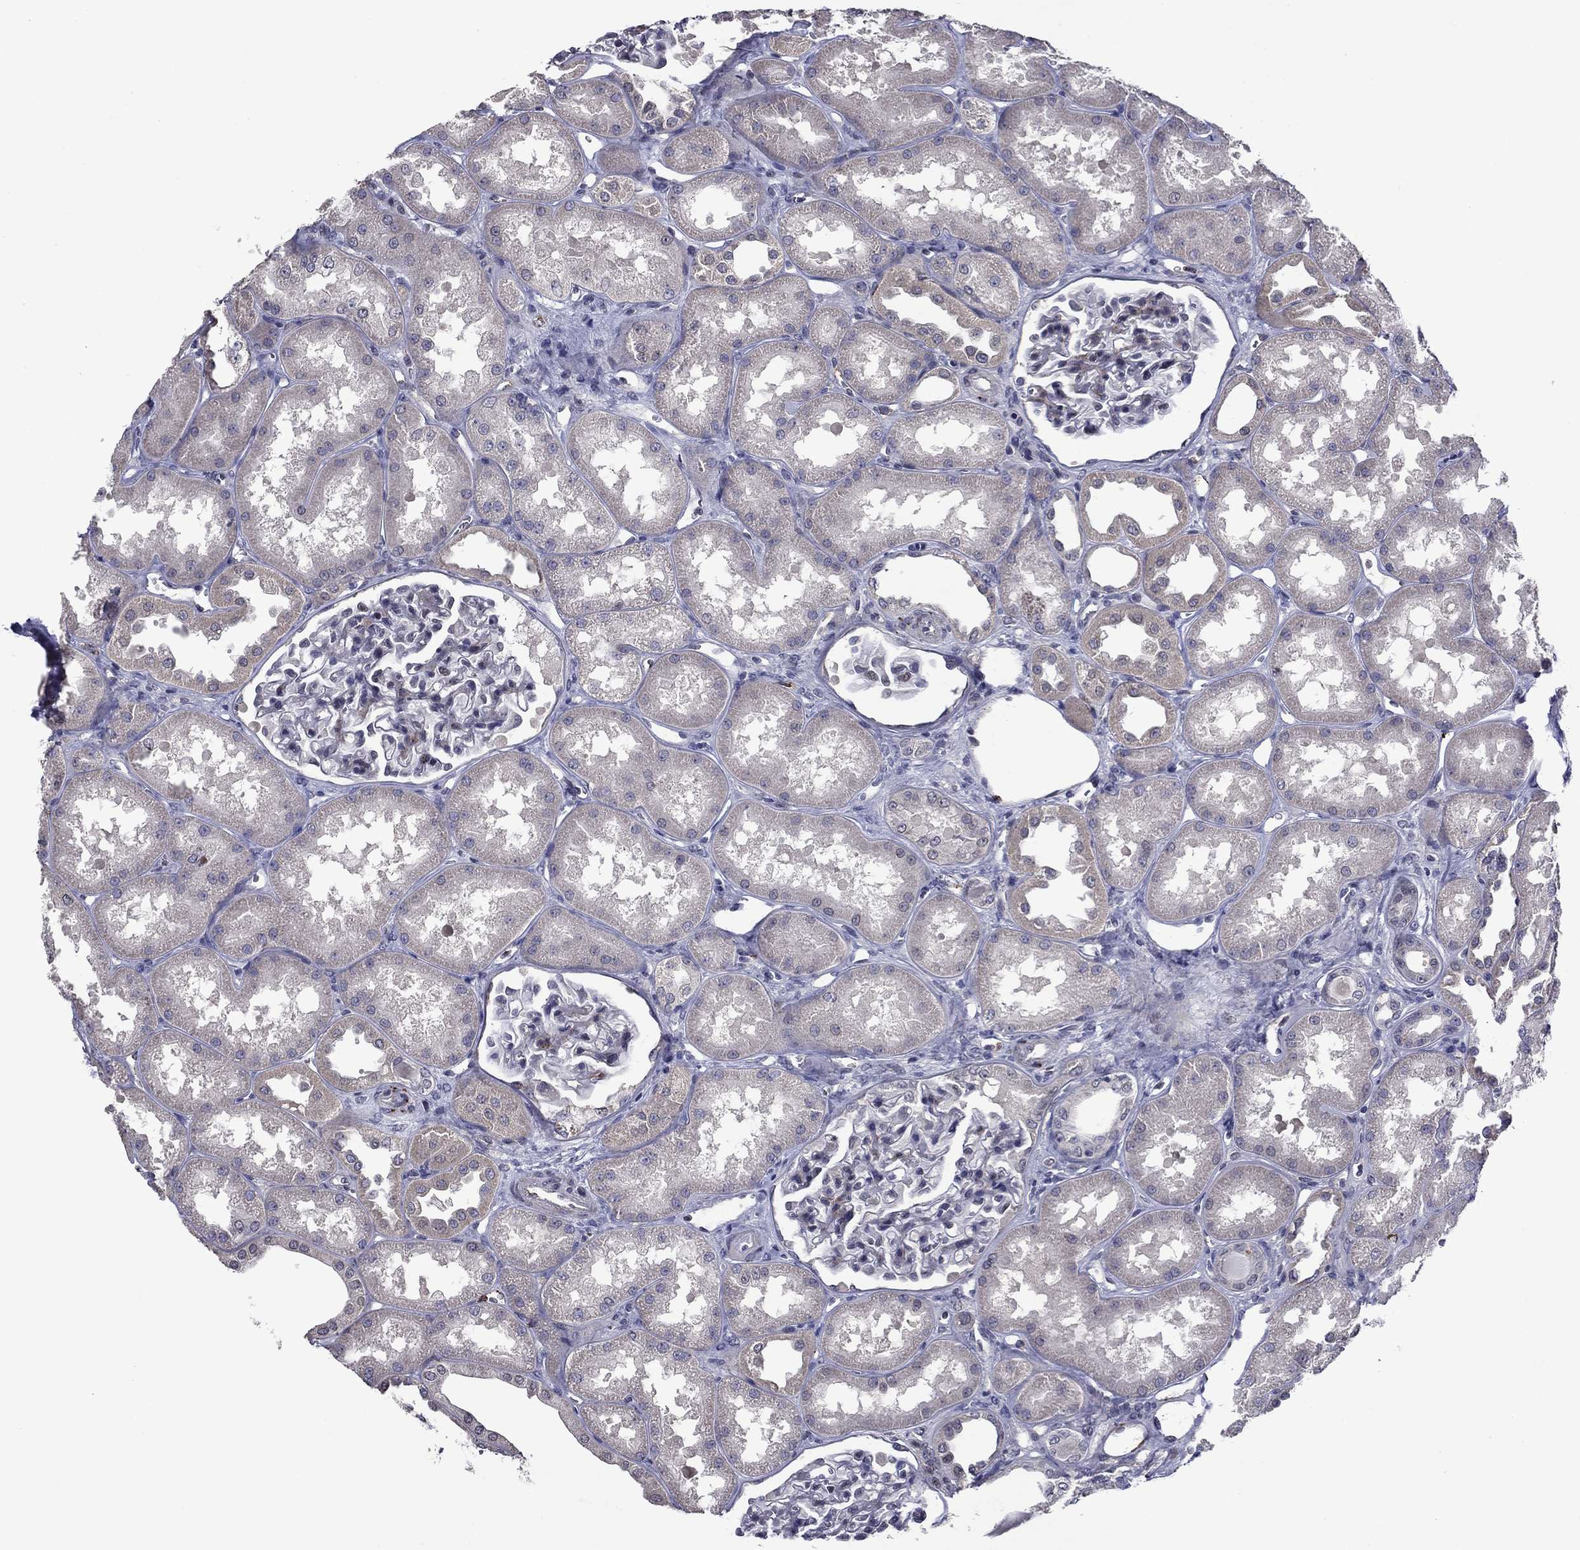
{"staining": {"intensity": "negative", "quantity": "none", "location": "none"}, "tissue": "kidney", "cell_type": "Cells in glomeruli", "image_type": "normal", "snomed": [{"axis": "morphology", "description": "Normal tissue, NOS"}, {"axis": "topography", "description": "Kidney"}], "caption": "A micrograph of kidney stained for a protein demonstrates no brown staining in cells in glomeruli. (DAB (3,3'-diaminobenzidine) immunohistochemistry (IHC) with hematoxylin counter stain).", "gene": "SLITRK1", "patient": {"sex": "male", "age": 61}}